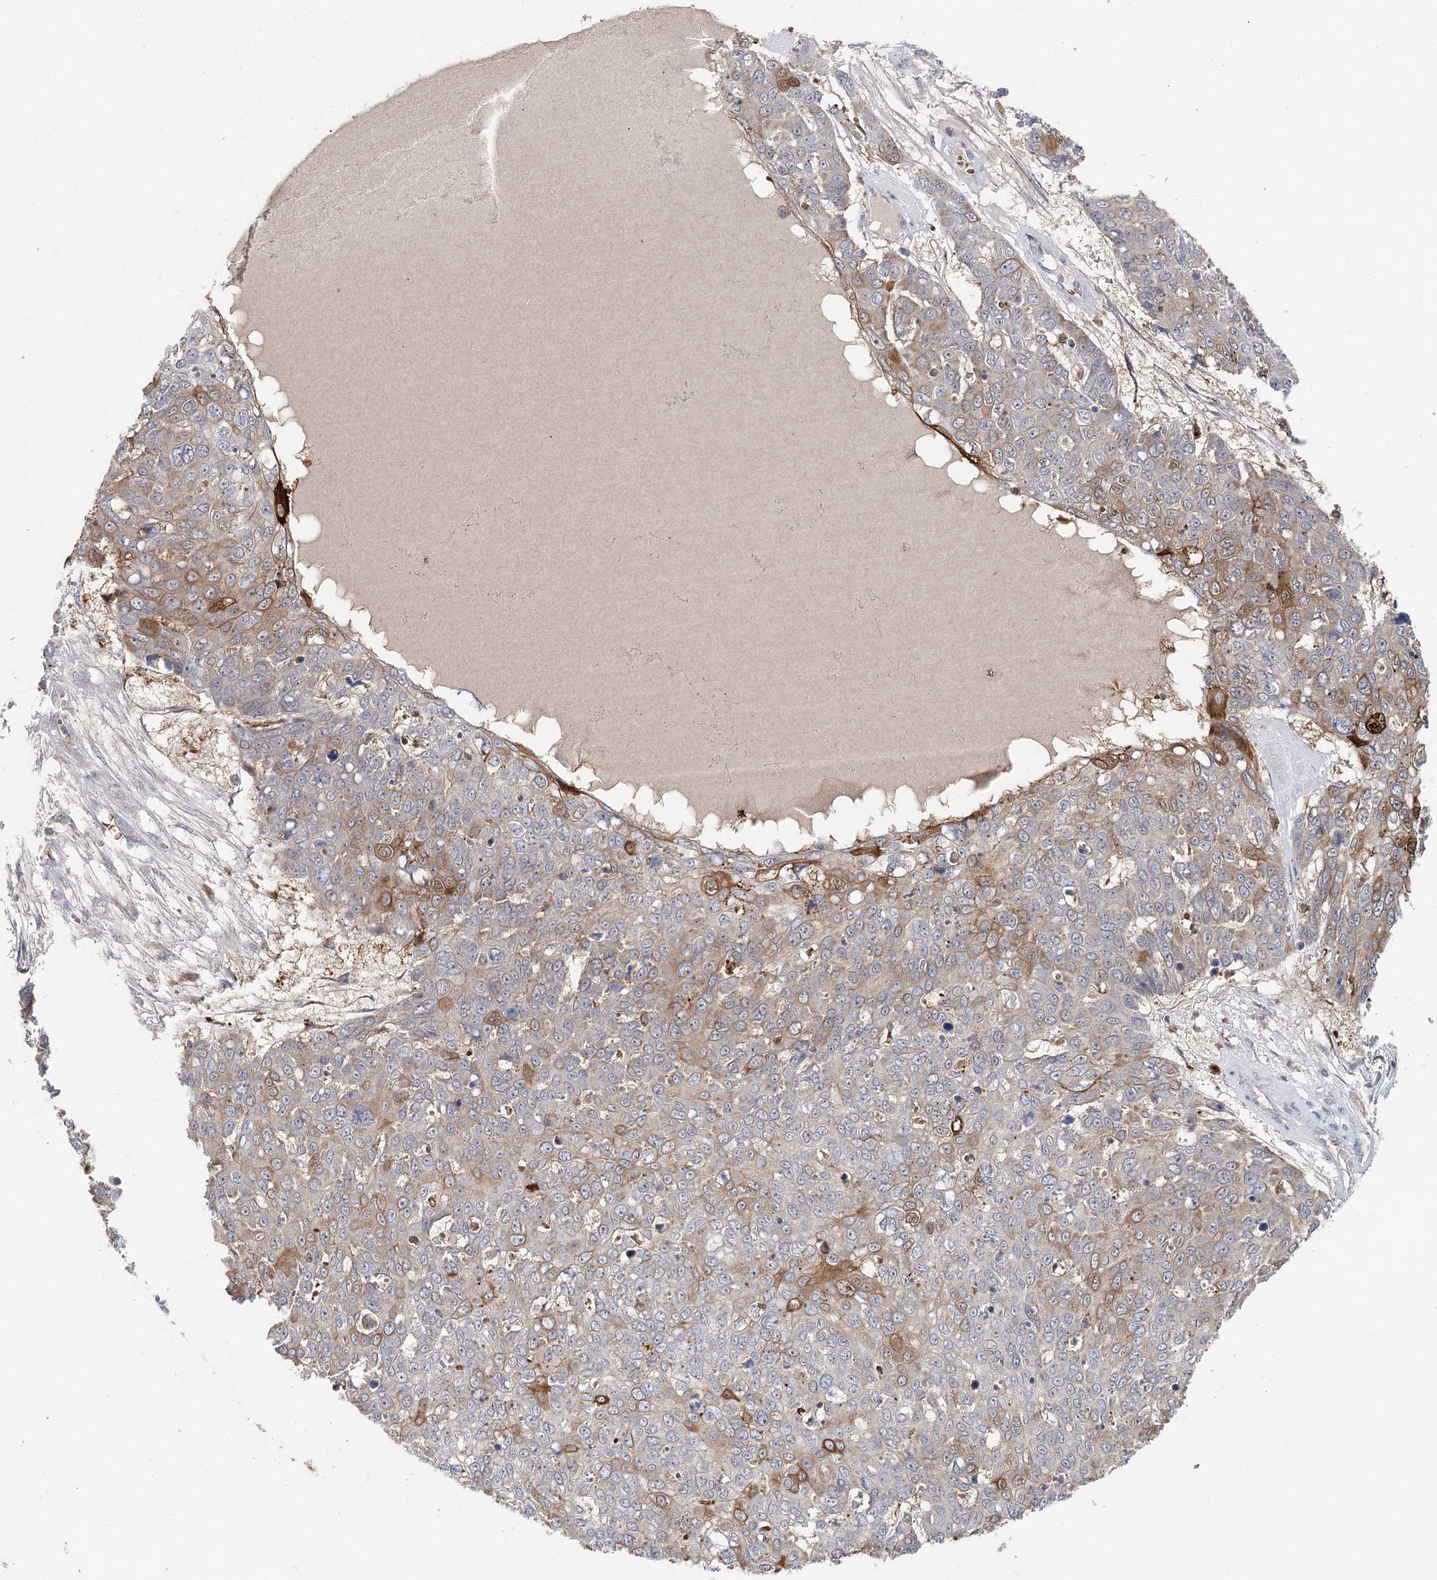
{"staining": {"intensity": "moderate", "quantity": "25%-75%", "location": "cytoplasmic/membranous"}, "tissue": "skin cancer", "cell_type": "Tumor cells", "image_type": "cancer", "snomed": [{"axis": "morphology", "description": "Squamous cell carcinoma, NOS"}, {"axis": "topography", "description": "Skin"}], "caption": "Skin cancer (squamous cell carcinoma) stained with DAB (3,3'-diaminobenzidine) immunohistochemistry (IHC) reveals medium levels of moderate cytoplasmic/membranous positivity in approximately 25%-75% of tumor cells.", "gene": "FBXO7", "patient": {"sex": "male", "age": 71}}